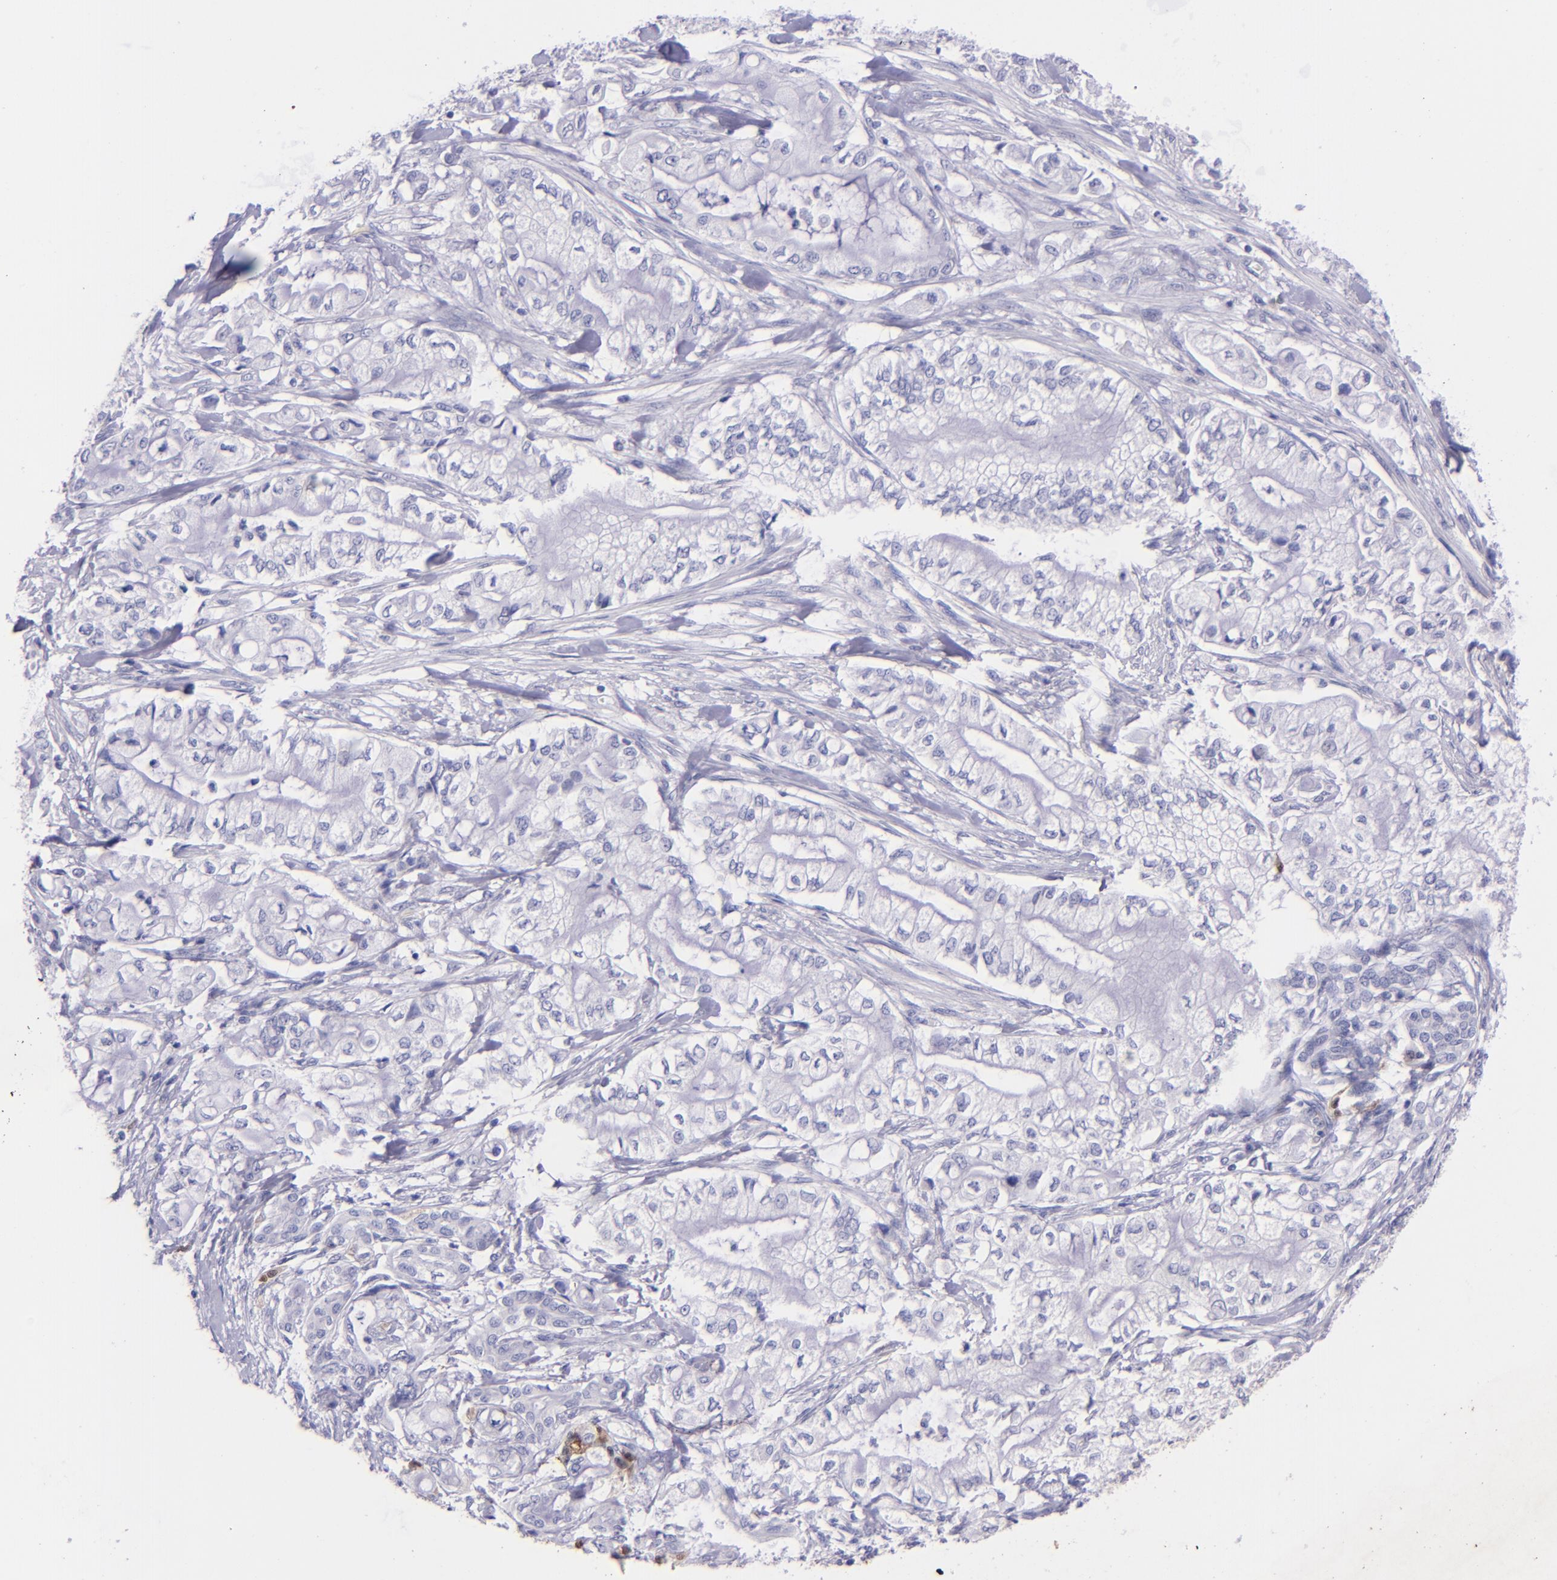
{"staining": {"intensity": "negative", "quantity": "none", "location": "none"}, "tissue": "pancreatic cancer", "cell_type": "Tumor cells", "image_type": "cancer", "snomed": [{"axis": "morphology", "description": "Adenocarcinoma, NOS"}, {"axis": "topography", "description": "Pancreas"}], "caption": "High magnification brightfield microscopy of pancreatic cancer (adenocarcinoma) stained with DAB (3,3'-diaminobenzidine) (brown) and counterstained with hematoxylin (blue): tumor cells show no significant positivity.", "gene": "UCHL1", "patient": {"sex": "male", "age": 79}}